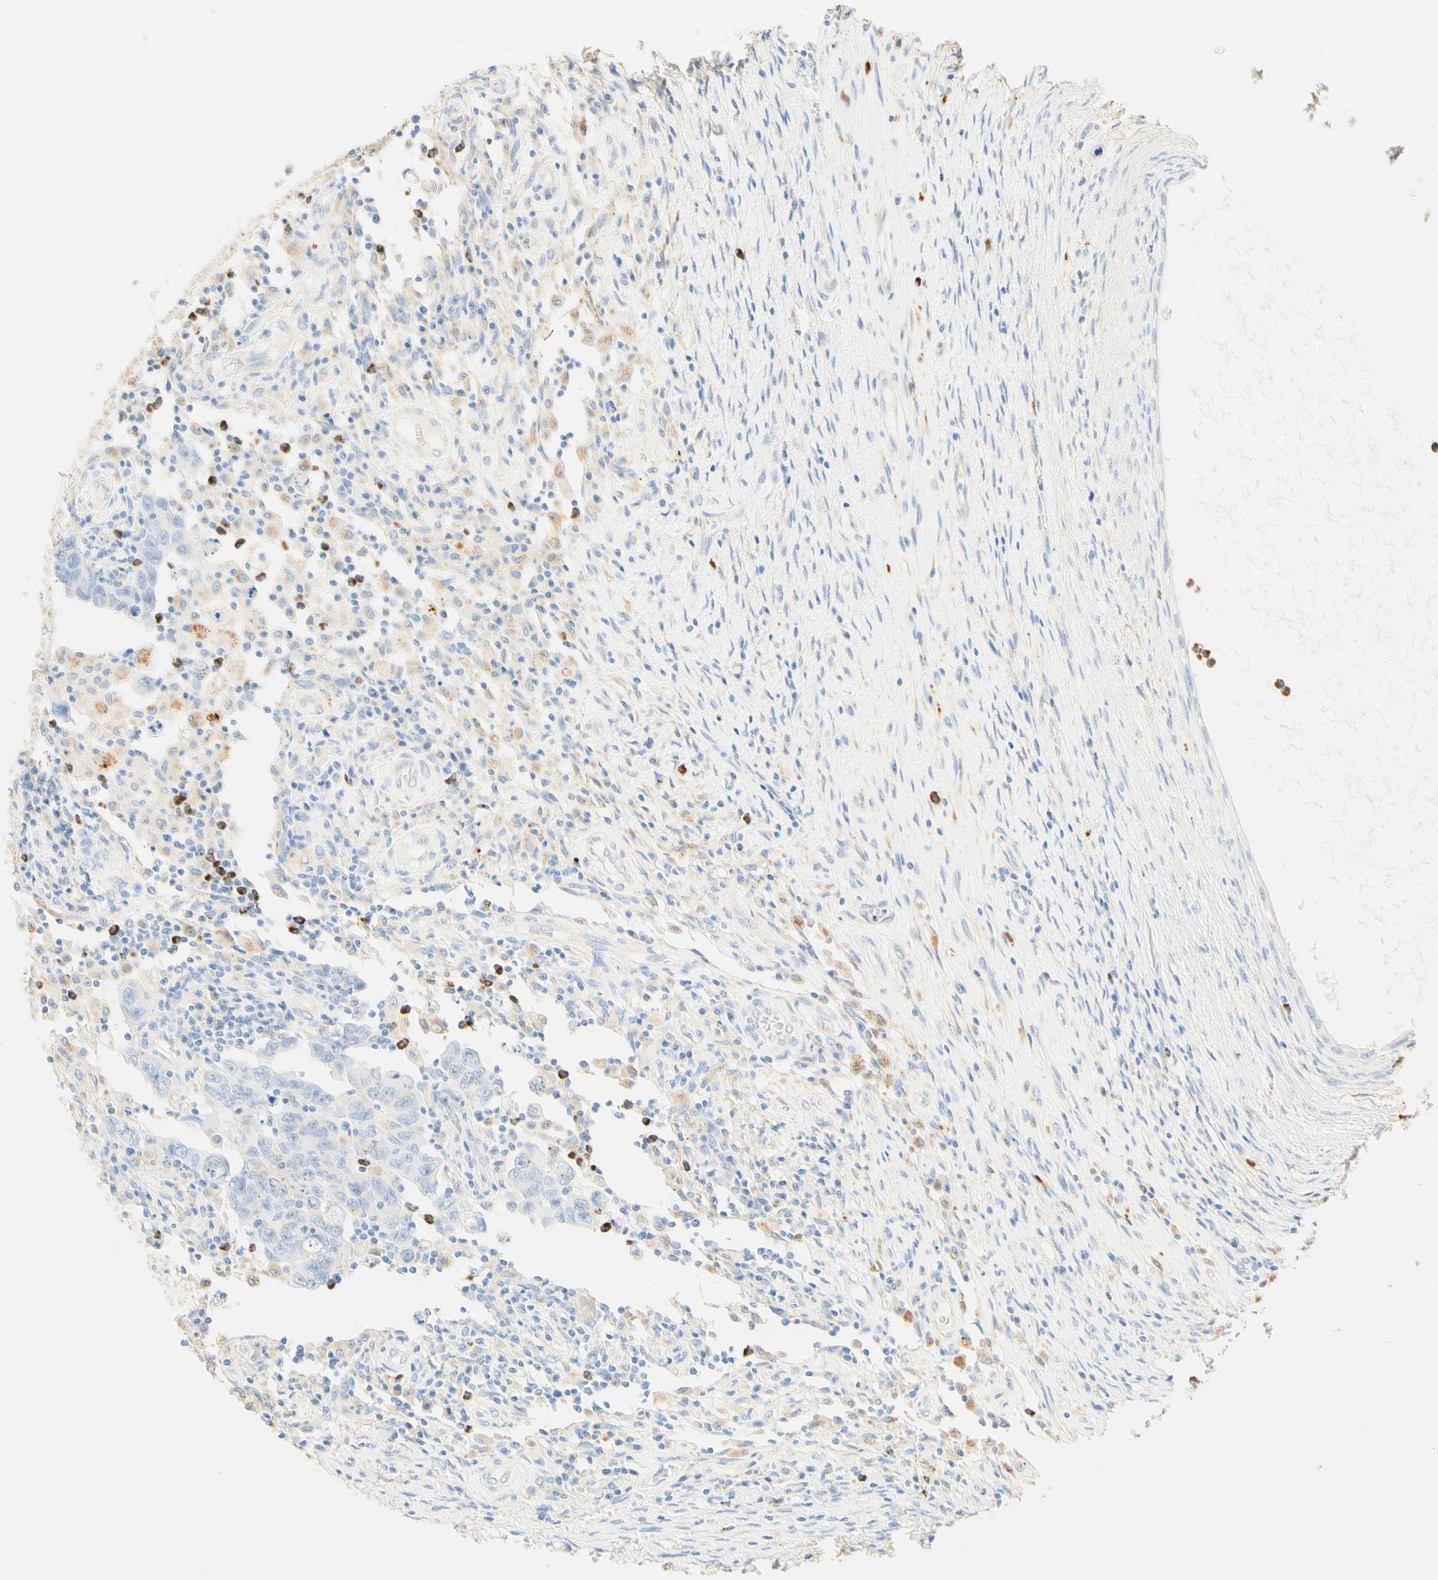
{"staining": {"intensity": "negative", "quantity": "none", "location": "none"}, "tissue": "testis cancer", "cell_type": "Tumor cells", "image_type": "cancer", "snomed": [{"axis": "morphology", "description": "Carcinoma, Embryonal, NOS"}, {"axis": "topography", "description": "Testis"}], "caption": "Human testis embryonal carcinoma stained for a protein using IHC exhibits no positivity in tumor cells.", "gene": "CD63", "patient": {"sex": "male", "age": 26}}